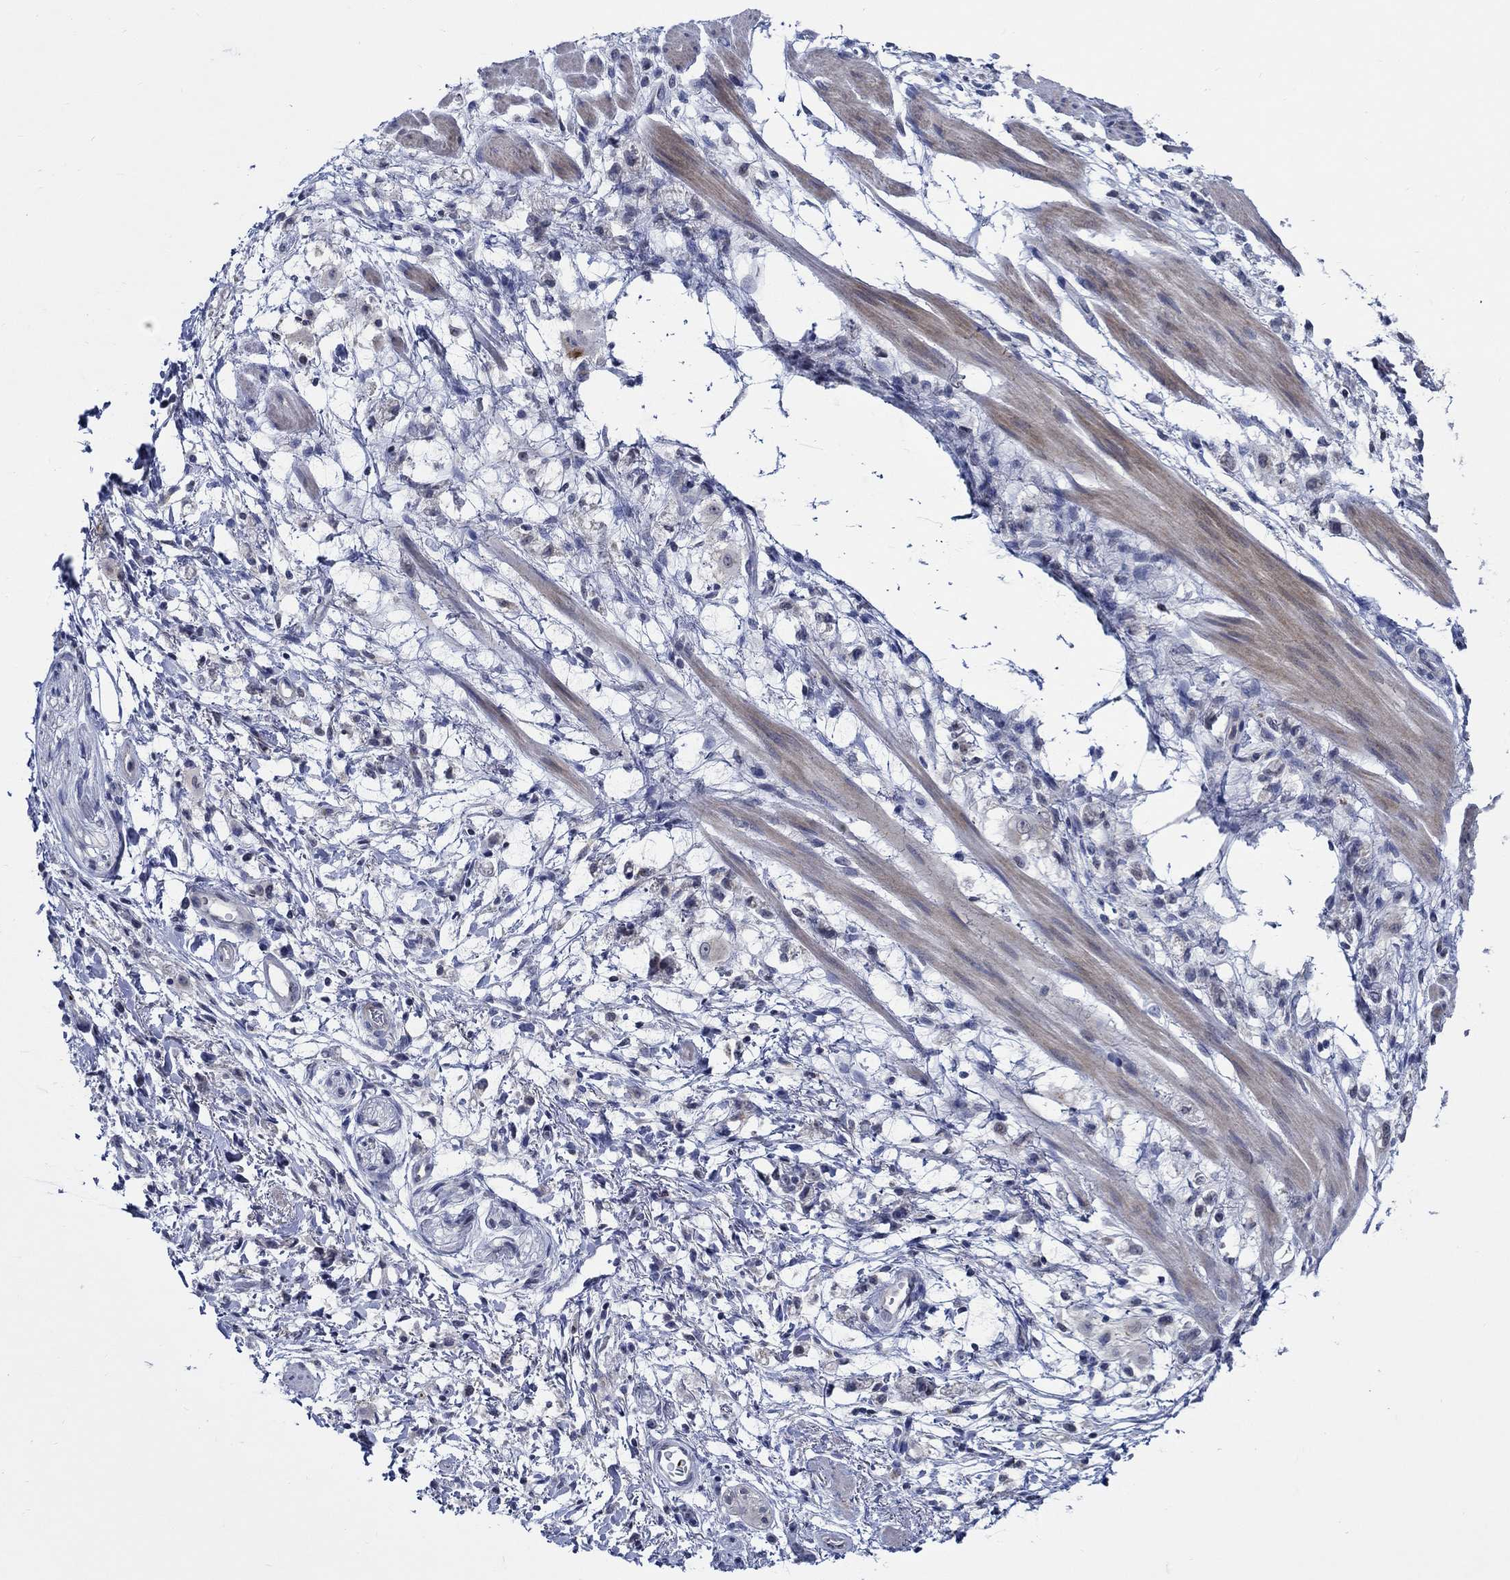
{"staining": {"intensity": "negative", "quantity": "none", "location": "none"}, "tissue": "stomach cancer", "cell_type": "Tumor cells", "image_type": "cancer", "snomed": [{"axis": "morphology", "description": "Adenocarcinoma, NOS"}, {"axis": "topography", "description": "Stomach"}], "caption": "A micrograph of adenocarcinoma (stomach) stained for a protein displays no brown staining in tumor cells.", "gene": "ALOX12", "patient": {"sex": "female", "age": 60}}